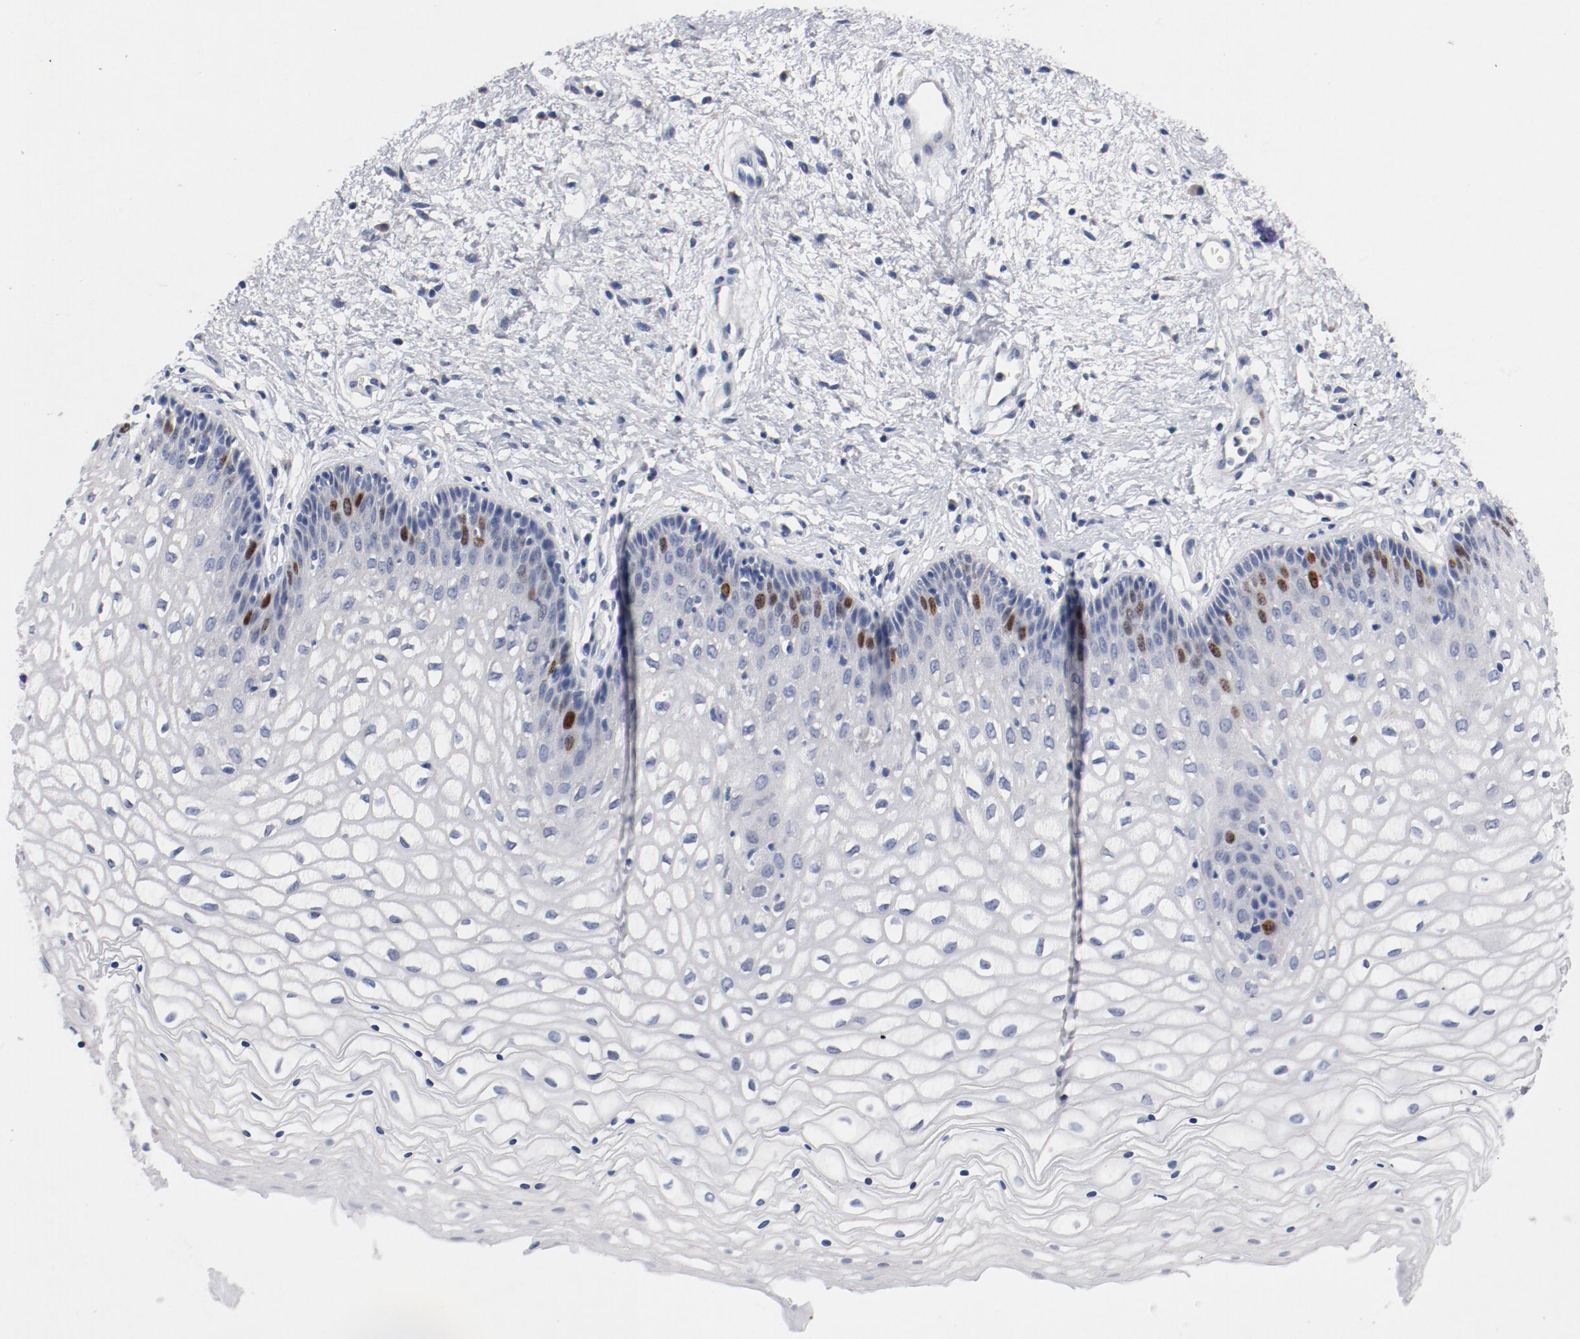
{"staining": {"intensity": "strong", "quantity": "<25%", "location": "nuclear"}, "tissue": "vagina", "cell_type": "Squamous epithelial cells", "image_type": "normal", "snomed": [{"axis": "morphology", "description": "Normal tissue, NOS"}, {"axis": "topography", "description": "Vagina"}], "caption": "Protein staining reveals strong nuclear positivity in approximately <25% of squamous epithelial cells in benign vagina.", "gene": "BIRC5", "patient": {"sex": "female", "age": 34}}